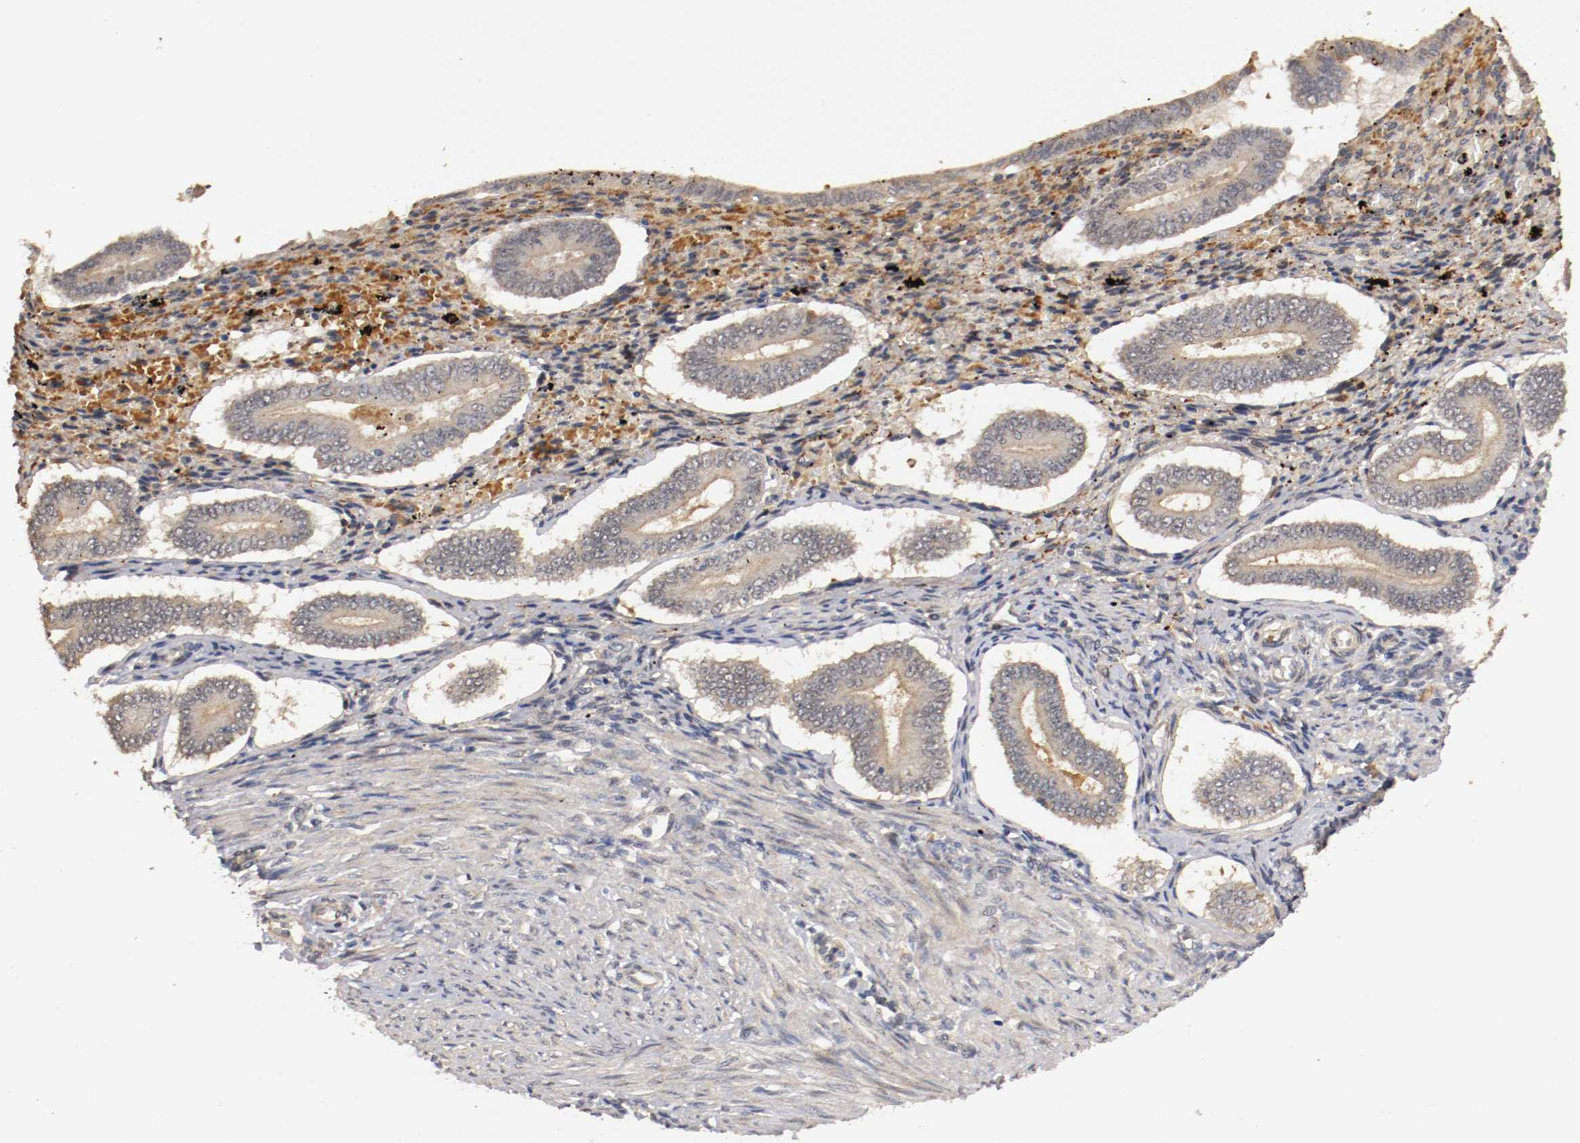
{"staining": {"intensity": "weak", "quantity": "<25%", "location": "cytoplasmic/membranous"}, "tissue": "endometrium", "cell_type": "Cells in endometrial stroma", "image_type": "normal", "snomed": [{"axis": "morphology", "description": "Normal tissue, NOS"}, {"axis": "topography", "description": "Endometrium"}], "caption": "Immunohistochemistry of unremarkable human endometrium exhibits no positivity in cells in endometrial stroma.", "gene": "TNFRSF1B", "patient": {"sex": "female", "age": 42}}